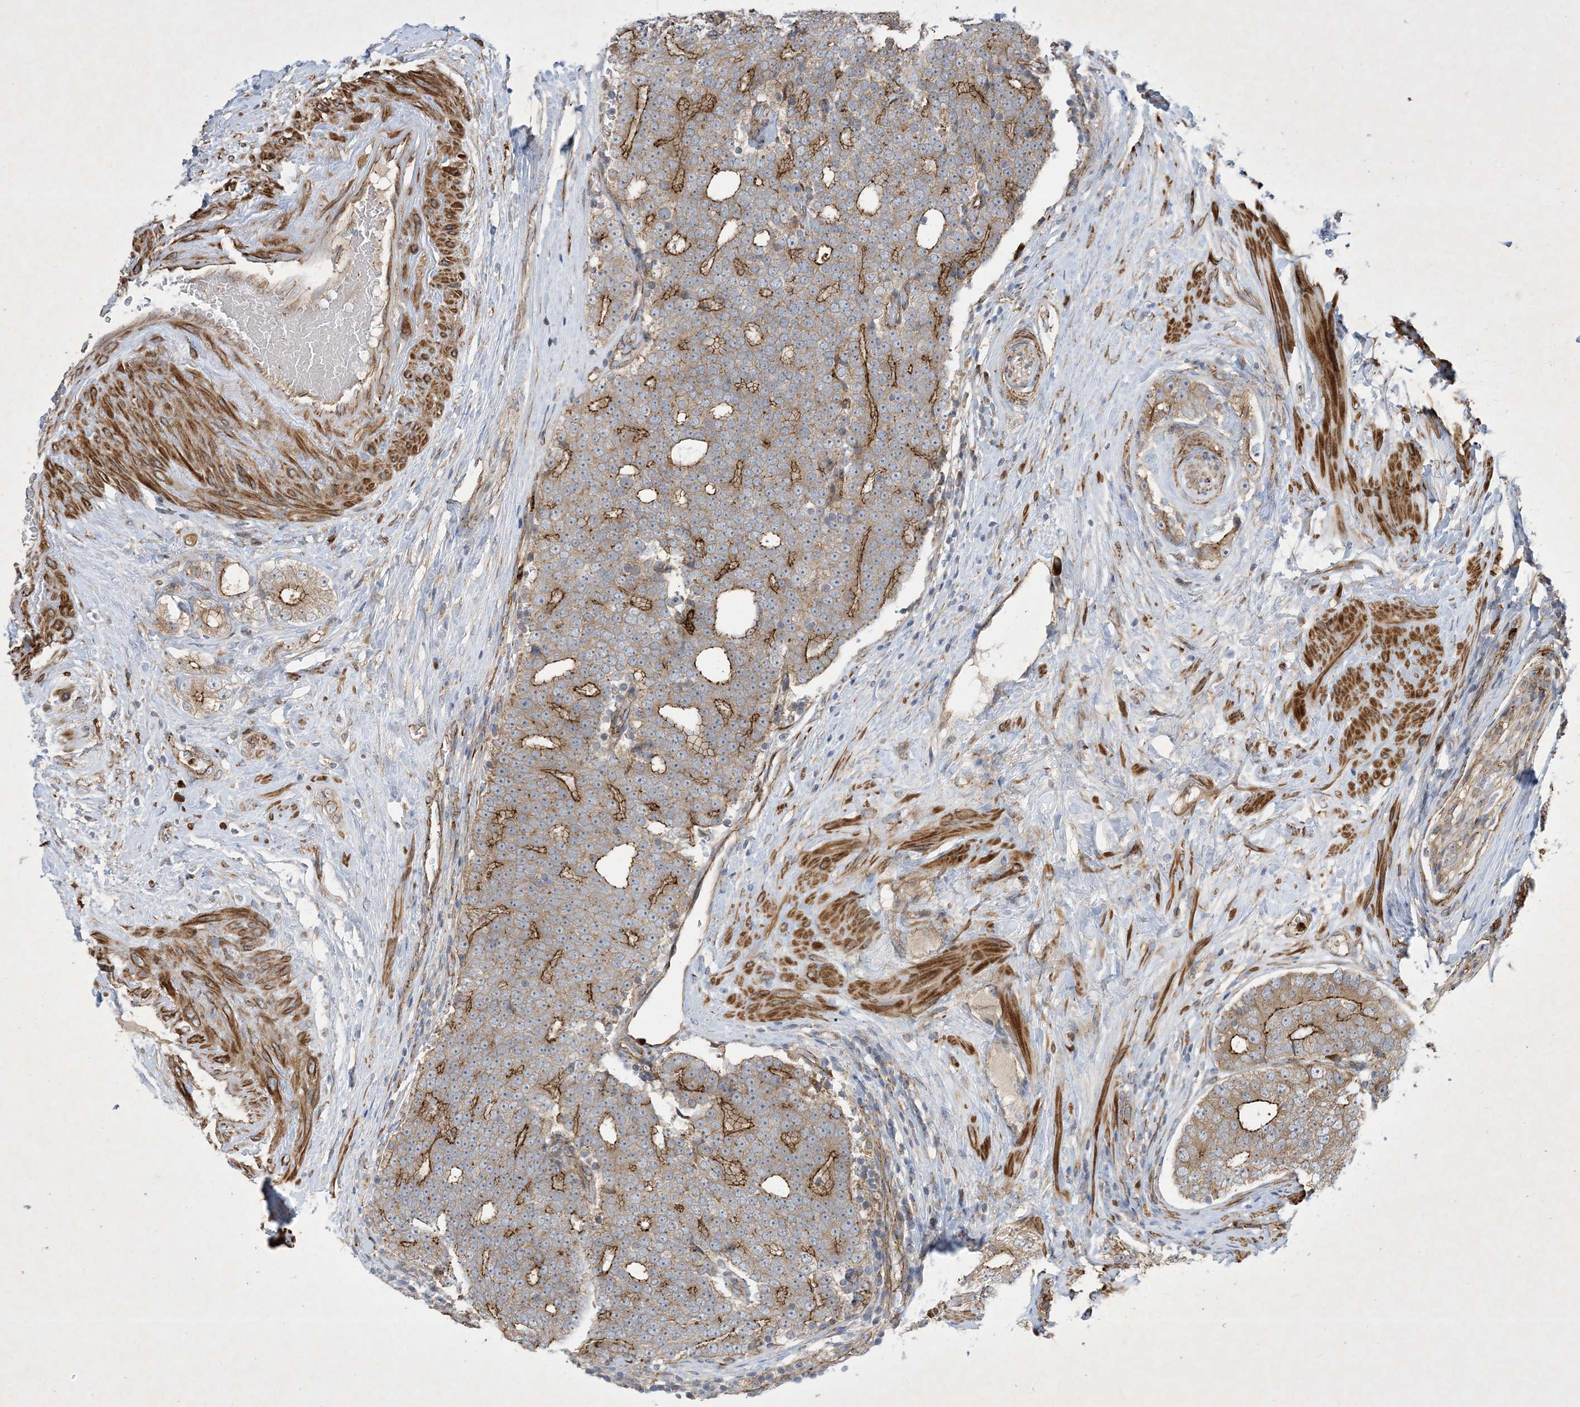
{"staining": {"intensity": "moderate", "quantity": ">75%", "location": "cytoplasmic/membranous"}, "tissue": "prostate cancer", "cell_type": "Tumor cells", "image_type": "cancer", "snomed": [{"axis": "morphology", "description": "Adenocarcinoma, High grade"}, {"axis": "topography", "description": "Prostate"}], "caption": "Prostate high-grade adenocarcinoma stained for a protein displays moderate cytoplasmic/membranous positivity in tumor cells. The staining is performed using DAB brown chromogen to label protein expression. The nuclei are counter-stained blue using hematoxylin.", "gene": "OTOP1", "patient": {"sex": "male", "age": 56}}